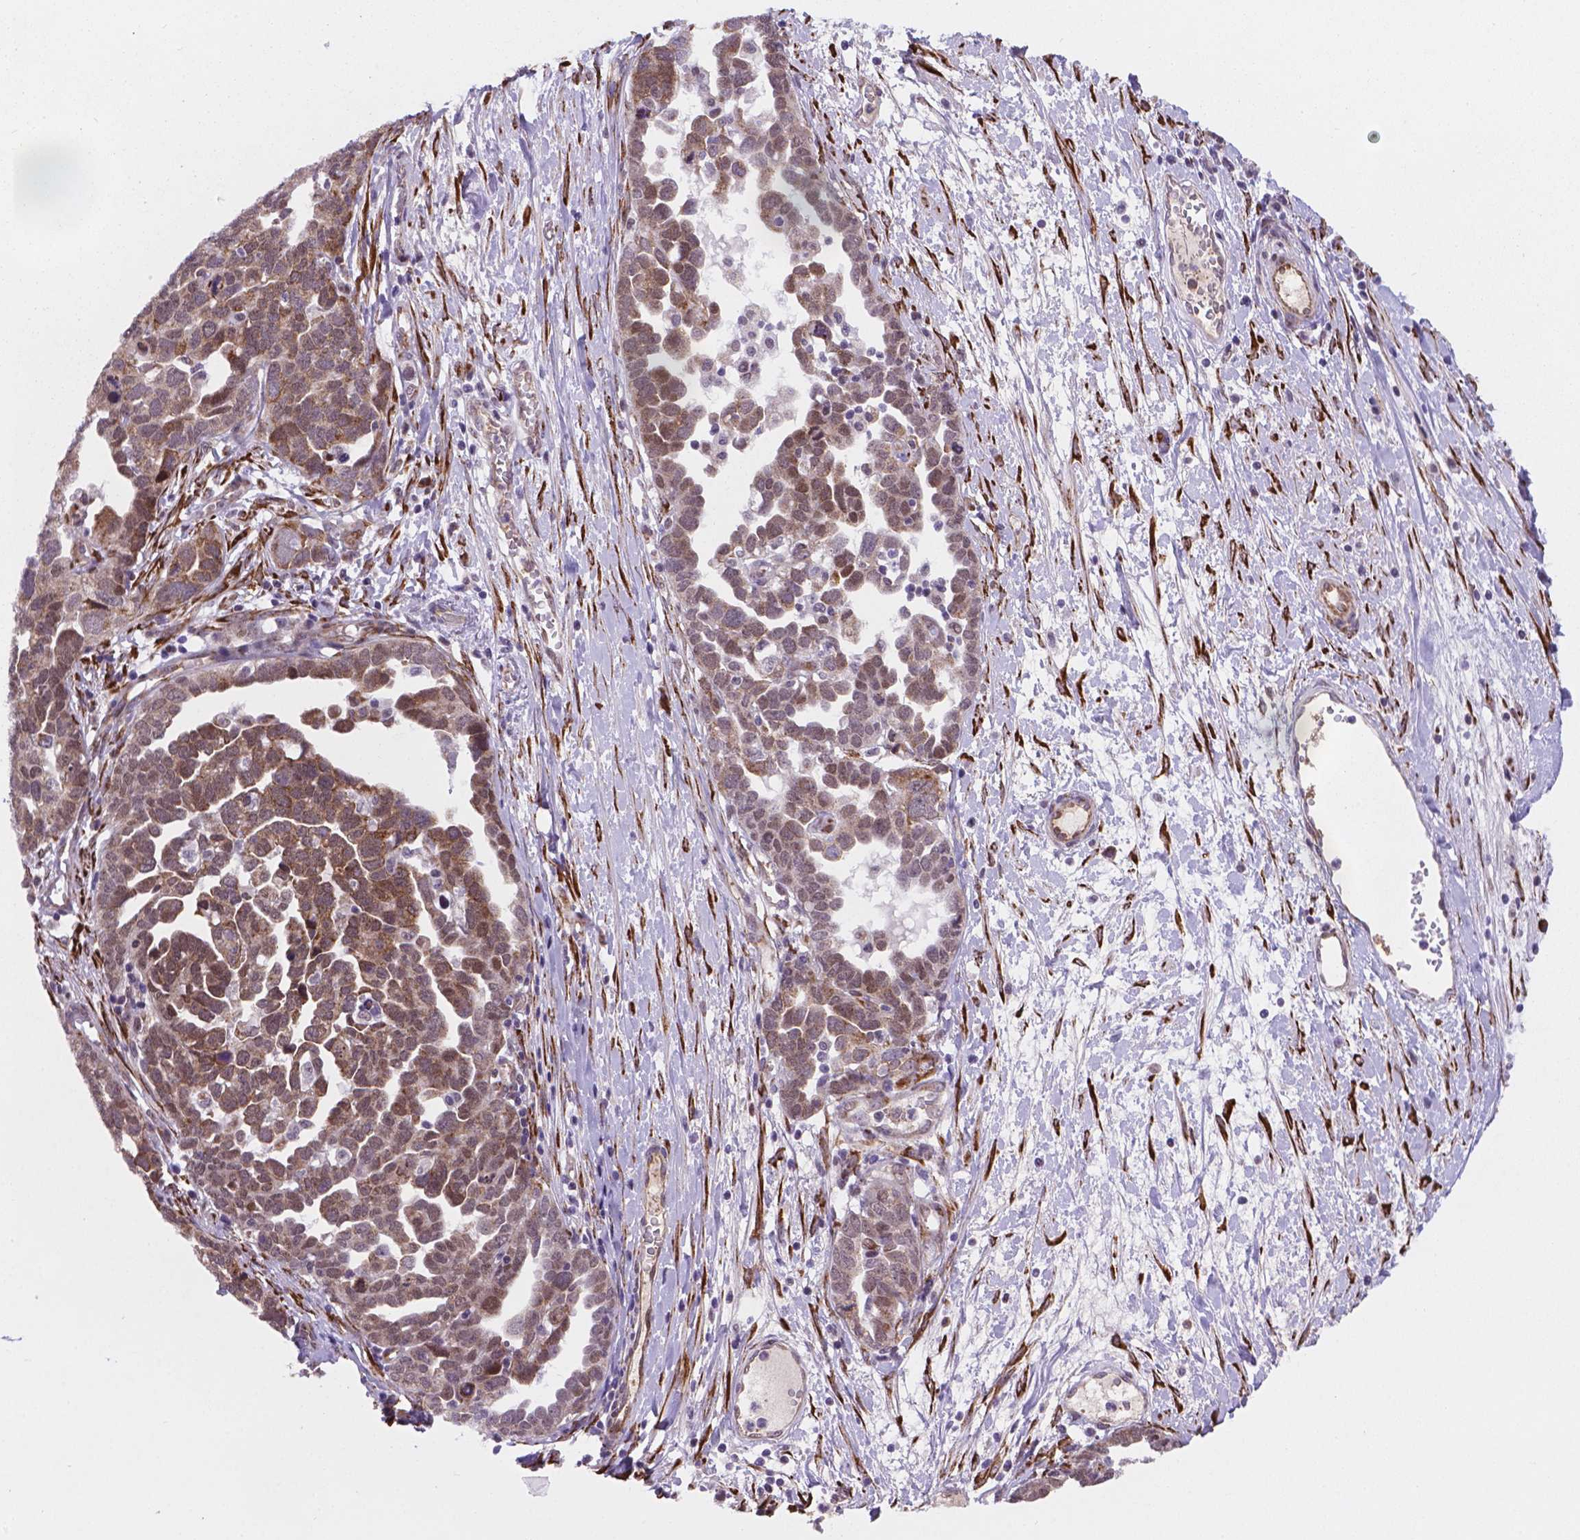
{"staining": {"intensity": "moderate", "quantity": ">75%", "location": "cytoplasmic/membranous"}, "tissue": "ovarian cancer", "cell_type": "Tumor cells", "image_type": "cancer", "snomed": [{"axis": "morphology", "description": "Cystadenocarcinoma, serous, NOS"}, {"axis": "topography", "description": "Ovary"}], "caption": "Immunohistochemistry (IHC) image of neoplastic tissue: human ovarian serous cystadenocarcinoma stained using immunohistochemistry (IHC) shows medium levels of moderate protein expression localized specifically in the cytoplasmic/membranous of tumor cells, appearing as a cytoplasmic/membranous brown color.", "gene": "FNIP1", "patient": {"sex": "female", "age": 54}}